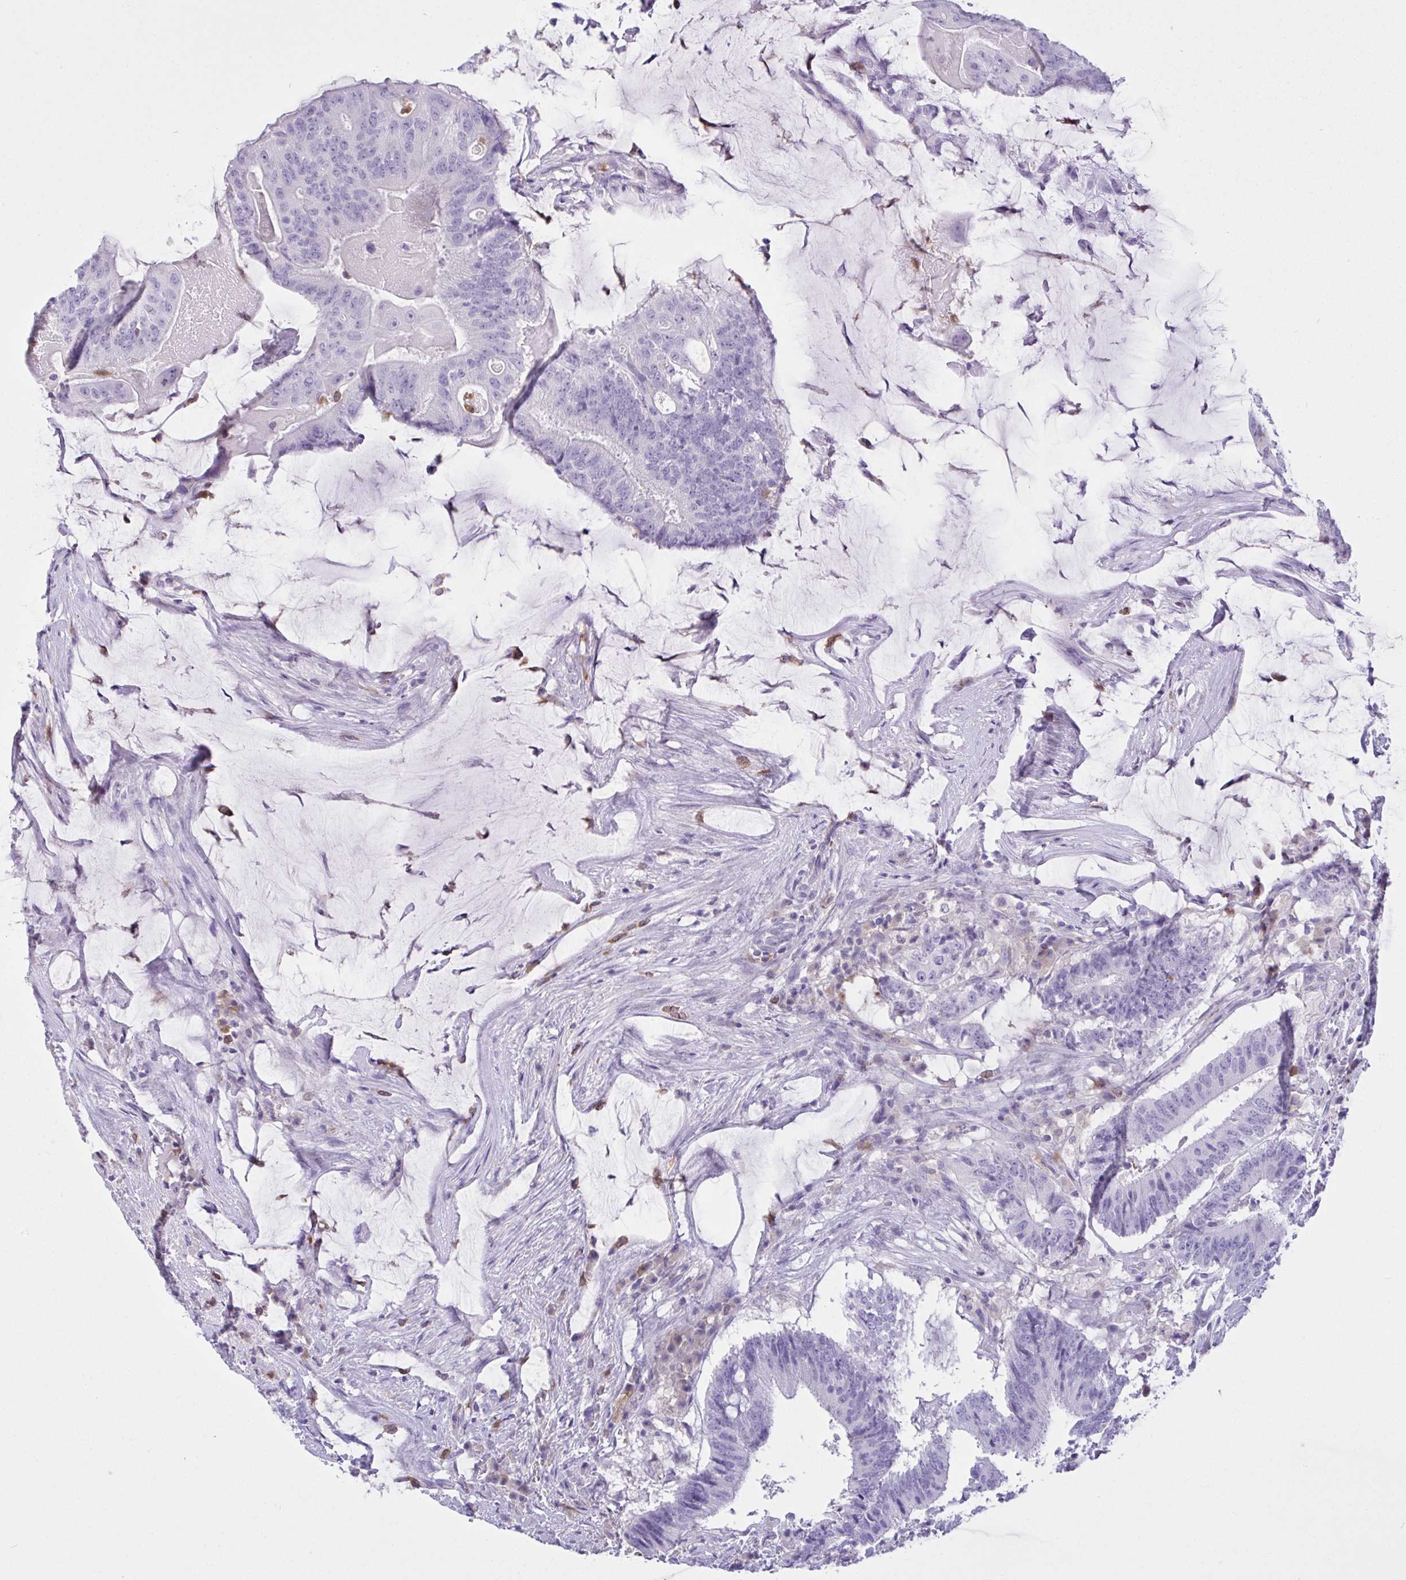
{"staining": {"intensity": "negative", "quantity": "none", "location": "none"}, "tissue": "colorectal cancer", "cell_type": "Tumor cells", "image_type": "cancer", "snomed": [{"axis": "morphology", "description": "Adenocarcinoma, NOS"}, {"axis": "topography", "description": "Colon"}], "caption": "Tumor cells show no significant protein staining in adenocarcinoma (colorectal).", "gene": "NCF1", "patient": {"sex": "female", "age": 43}}